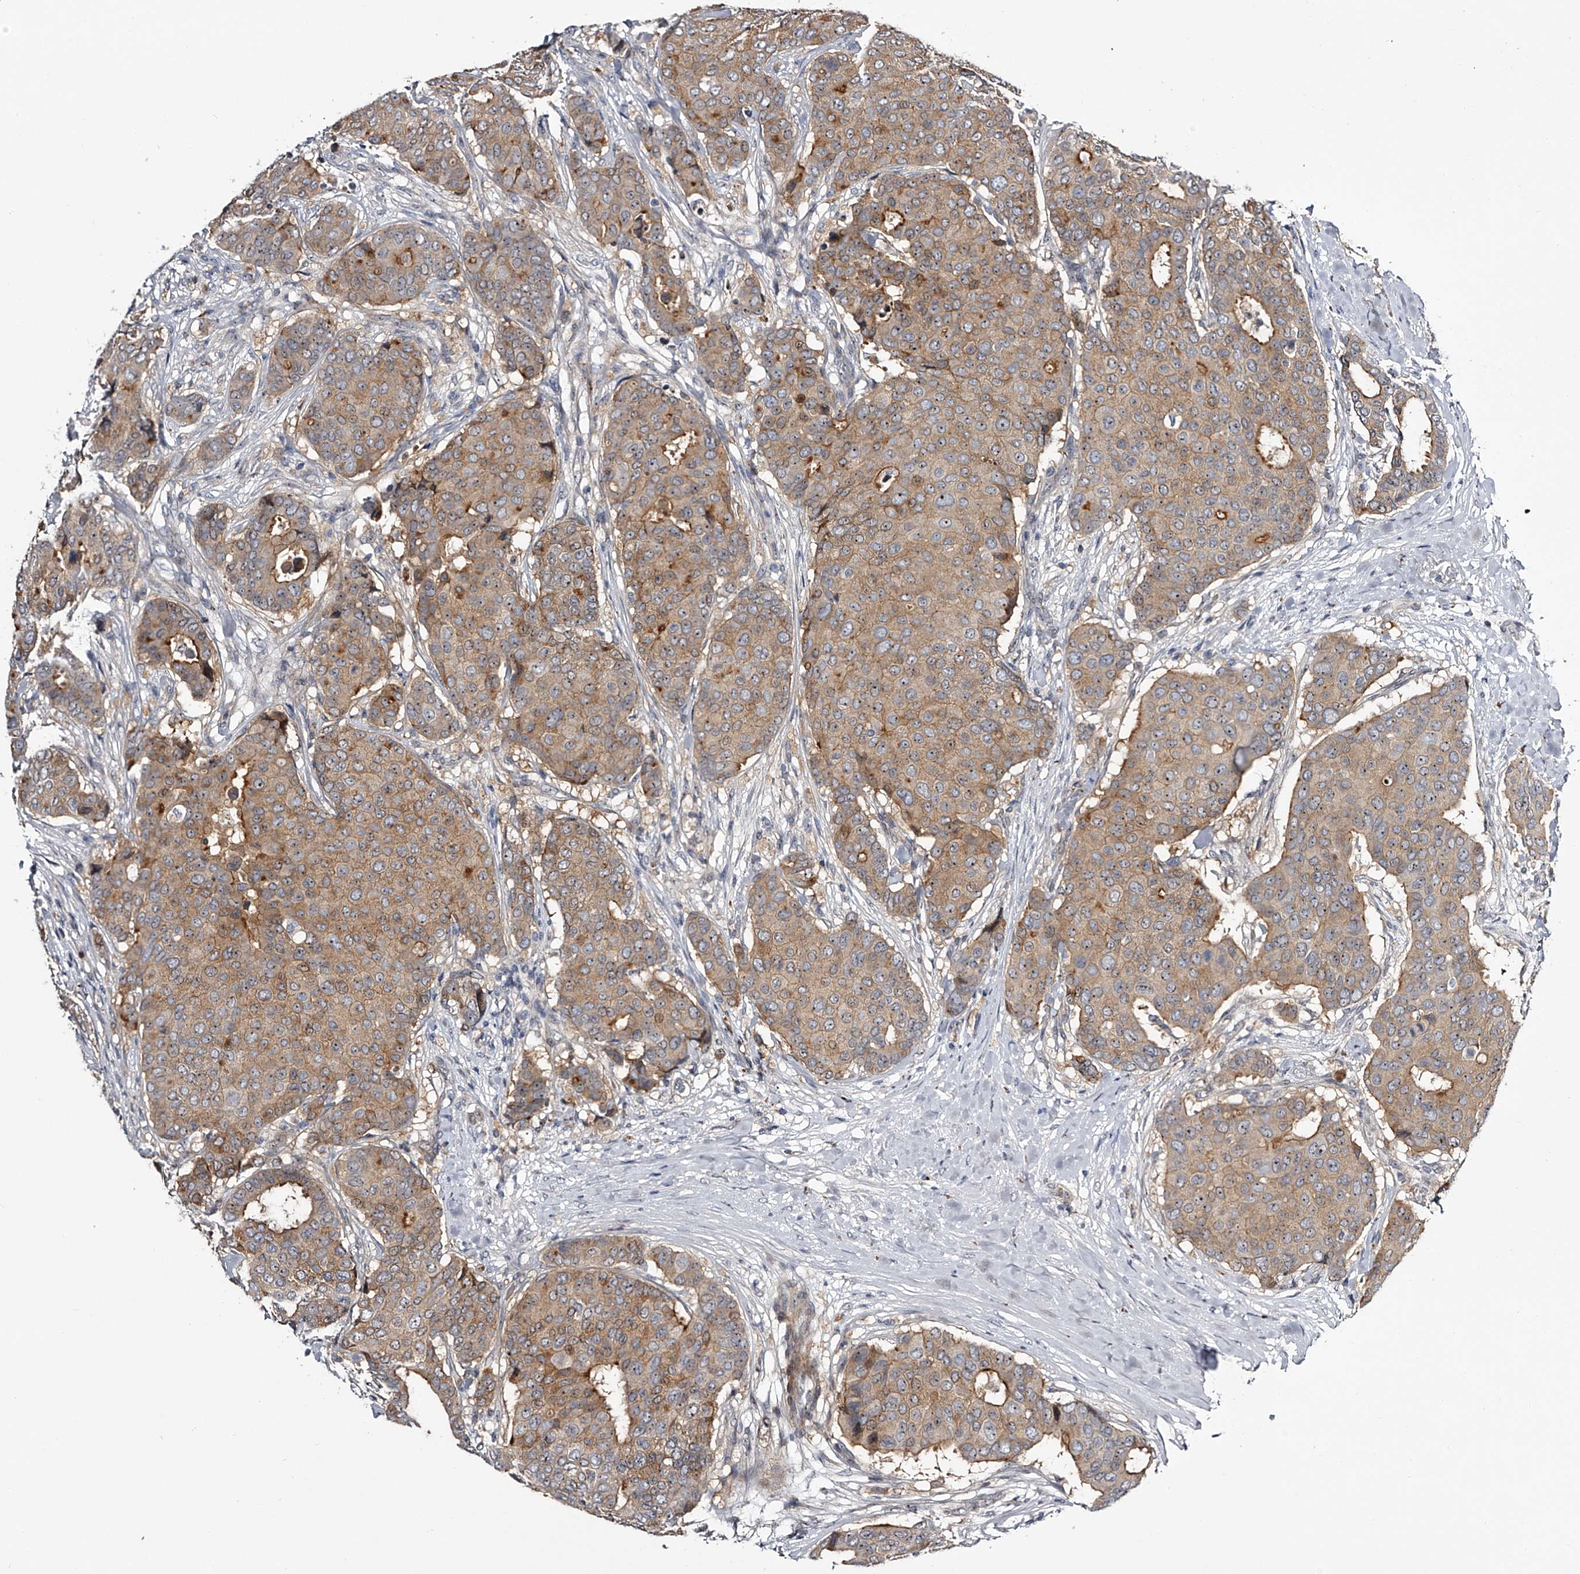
{"staining": {"intensity": "moderate", "quantity": ">75%", "location": "cytoplasmic/membranous"}, "tissue": "breast cancer", "cell_type": "Tumor cells", "image_type": "cancer", "snomed": [{"axis": "morphology", "description": "Duct carcinoma"}, {"axis": "topography", "description": "Breast"}], "caption": "Protein analysis of intraductal carcinoma (breast) tissue shows moderate cytoplasmic/membranous staining in about >75% of tumor cells. Nuclei are stained in blue.", "gene": "MDN1", "patient": {"sex": "female", "age": 75}}